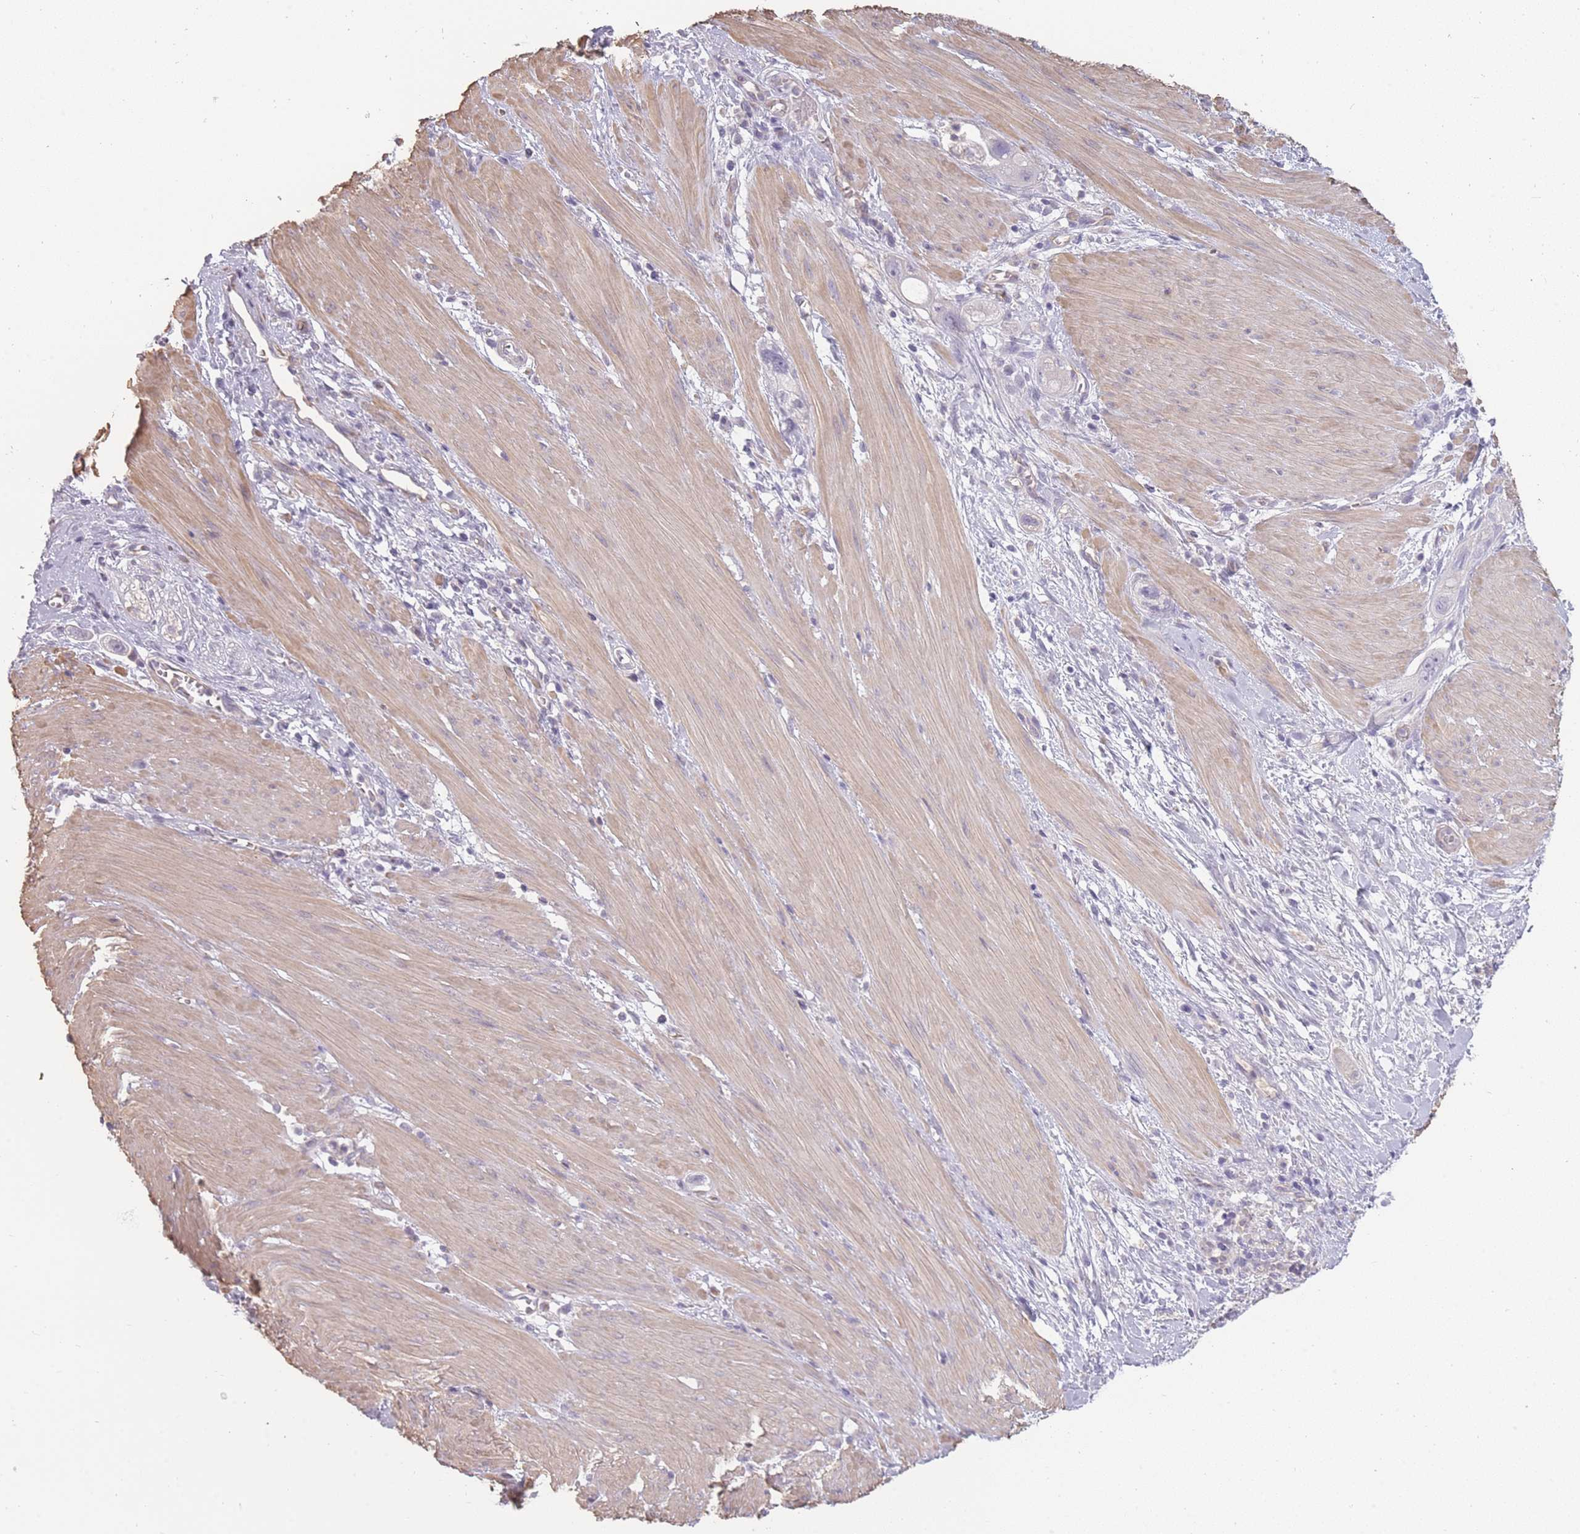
{"staining": {"intensity": "negative", "quantity": "none", "location": "none"}, "tissue": "stomach cancer", "cell_type": "Tumor cells", "image_type": "cancer", "snomed": [{"axis": "morphology", "description": "Adenocarcinoma, NOS"}, {"axis": "topography", "description": "Stomach"}, {"axis": "topography", "description": "Stomach, lower"}], "caption": "Stomach cancer stained for a protein using immunohistochemistry demonstrates no expression tumor cells.", "gene": "SLC8A2", "patient": {"sex": "female", "age": 48}}